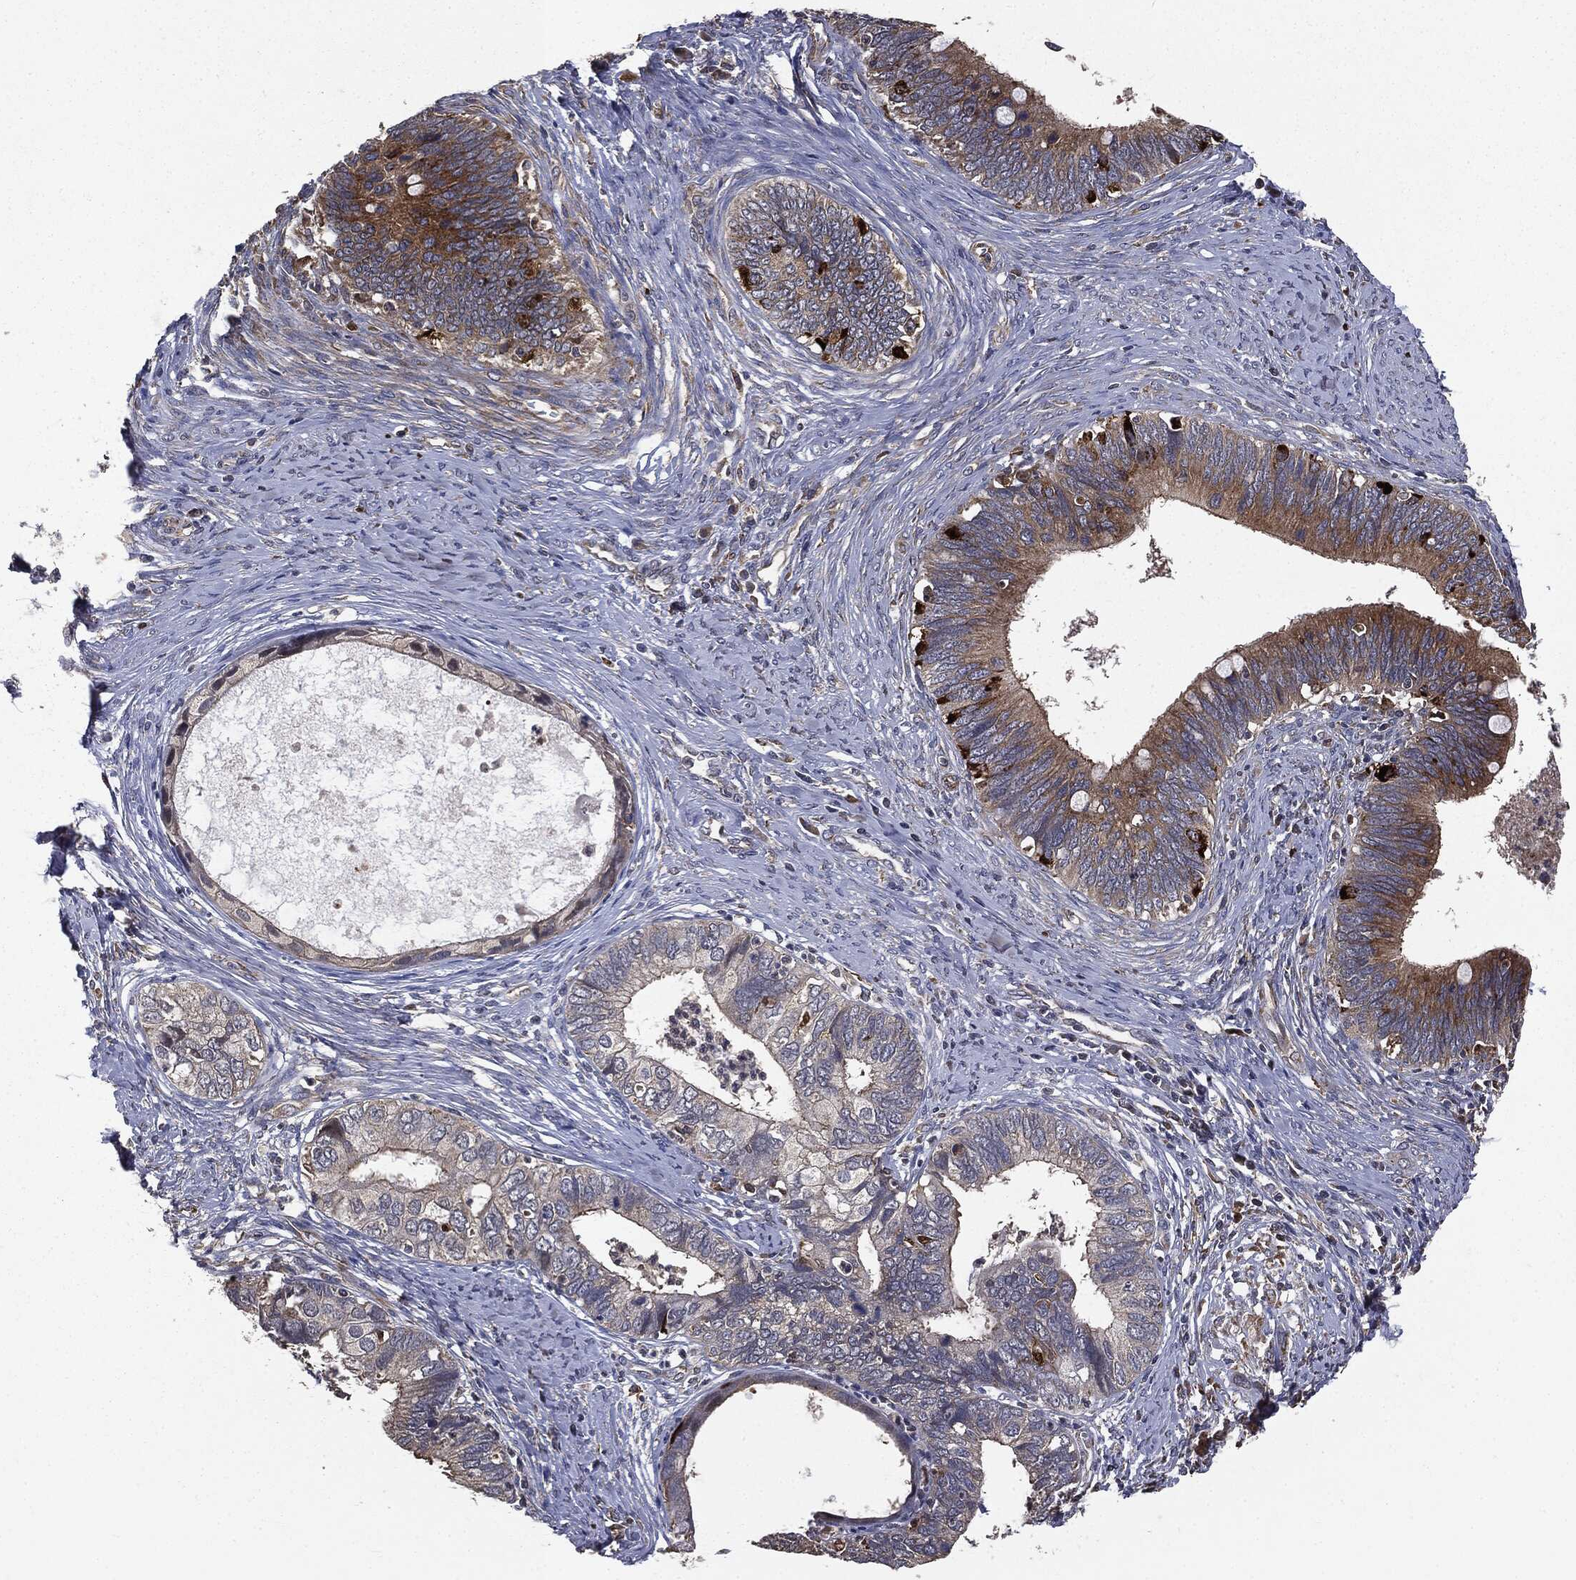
{"staining": {"intensity": "strong", "quantity": "25%-75%", "location": "cytoplasmic/membranous"}, "tissue": "cervical cancer", "cell_type": "Tumor cells", "image_type": "cancer", "snomed": [{"axis": "morphology", "description": "Adenocarcinoma, NOS"}, {"axis": "topography", "description": "Cervix"}], "caption": "Brown immunohistochemical staining in human cervical cancer reveals strong cytoplasmic/membranous expression in about 25%-75% of tumor cells. (brown staining indicates protein expression, while blue staining denotes nuclei).", "gene": "PLOD3", "patient": {"sex": "female", "age": 42}}